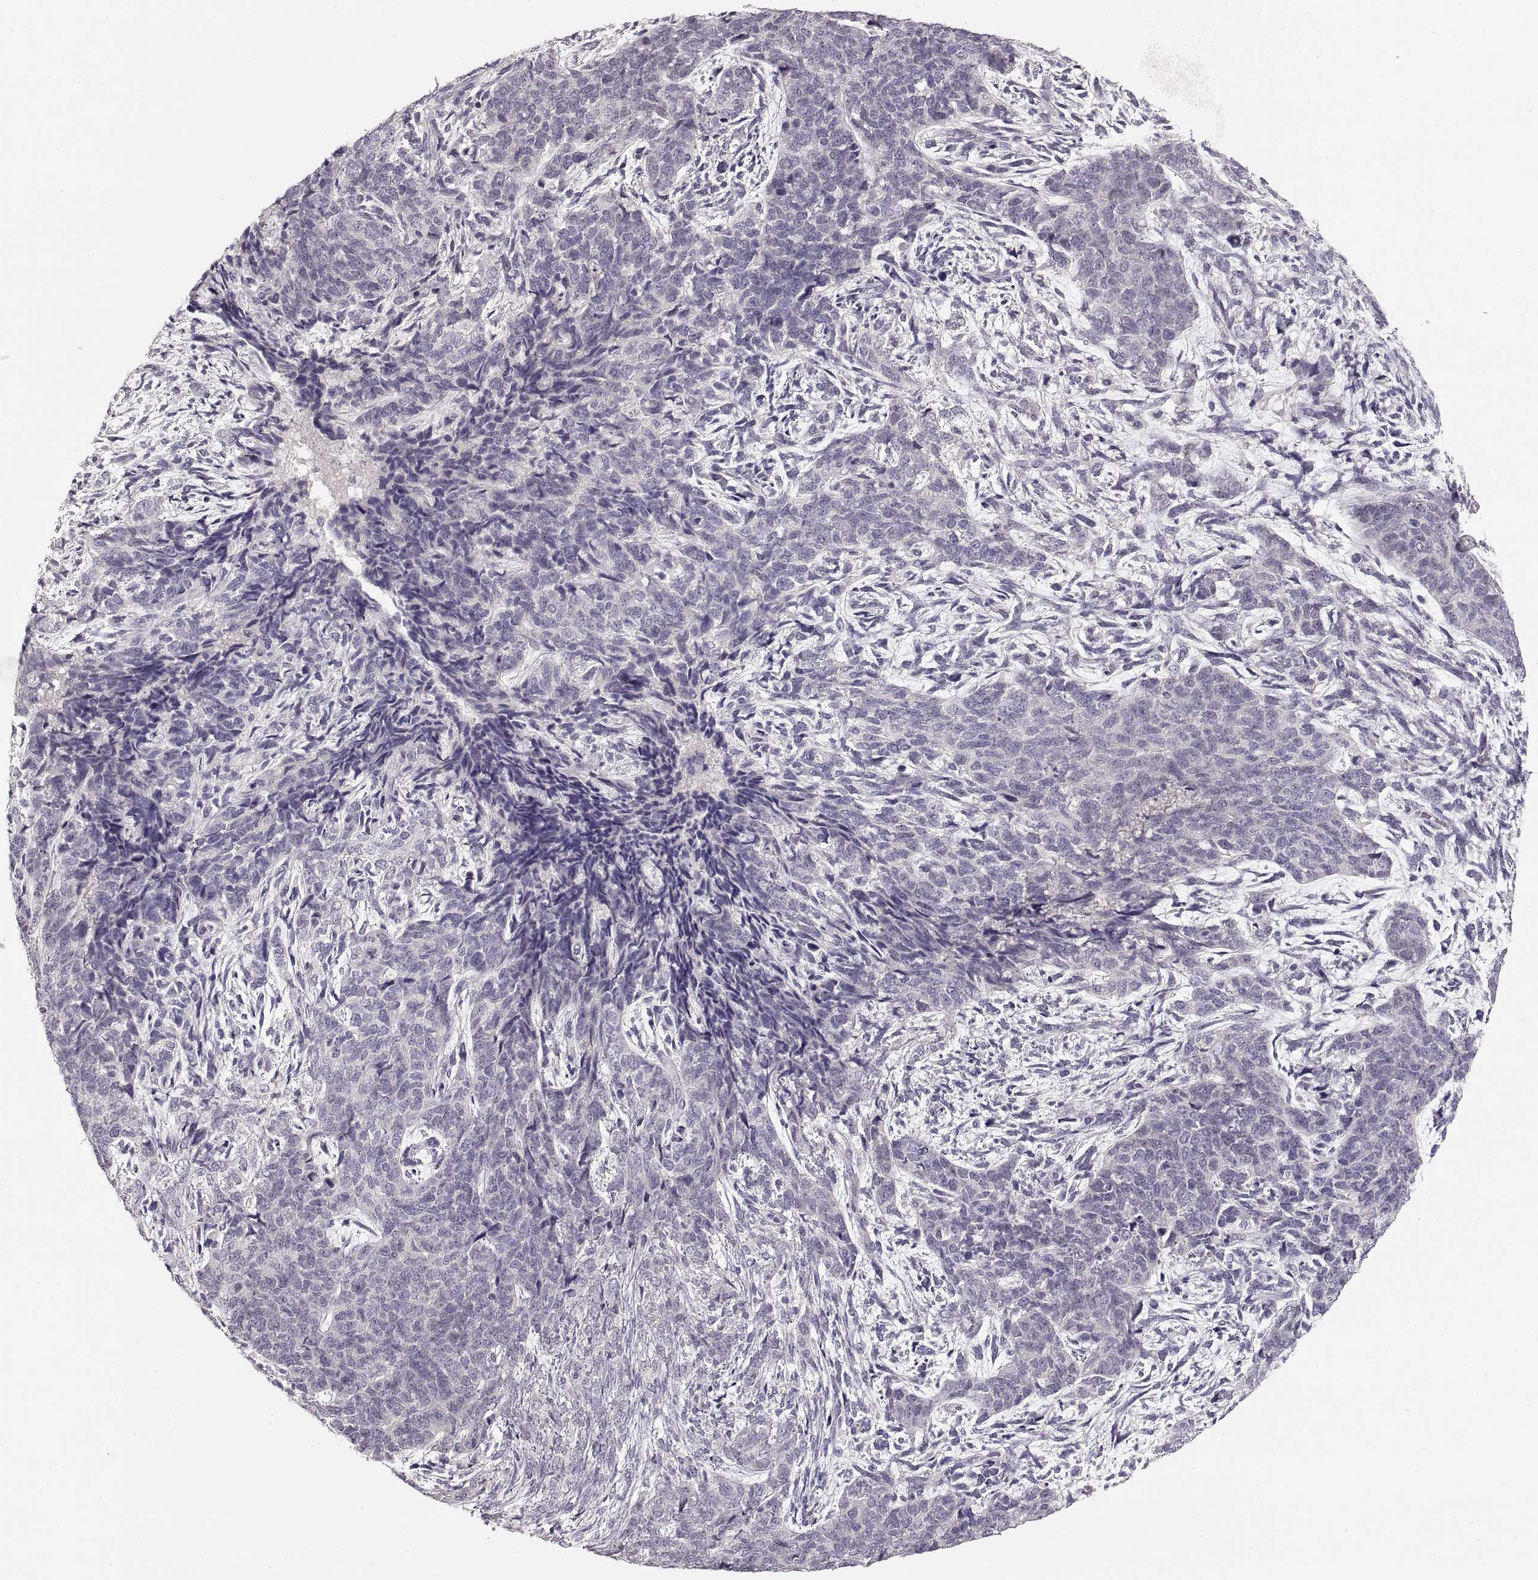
{"staining": {"intensity": "negative", "quantity": "none", "location": "none"}, "tissue": "cervical cancer", "cell_type": "Tumor cells", "image_type": "cancer", "snomed": [{"axis": "morphology", "description": "Squamous cell carcinoma, NOS"}, {"axis": "topography", "description": "Cervix"}], "caption": "Protein analysis of cervical squamous cell carcinoma demonstrates no significant staining in tumor cells.", "gene": "PCSK2", "patient": {"sex": "female", "age": 63}}